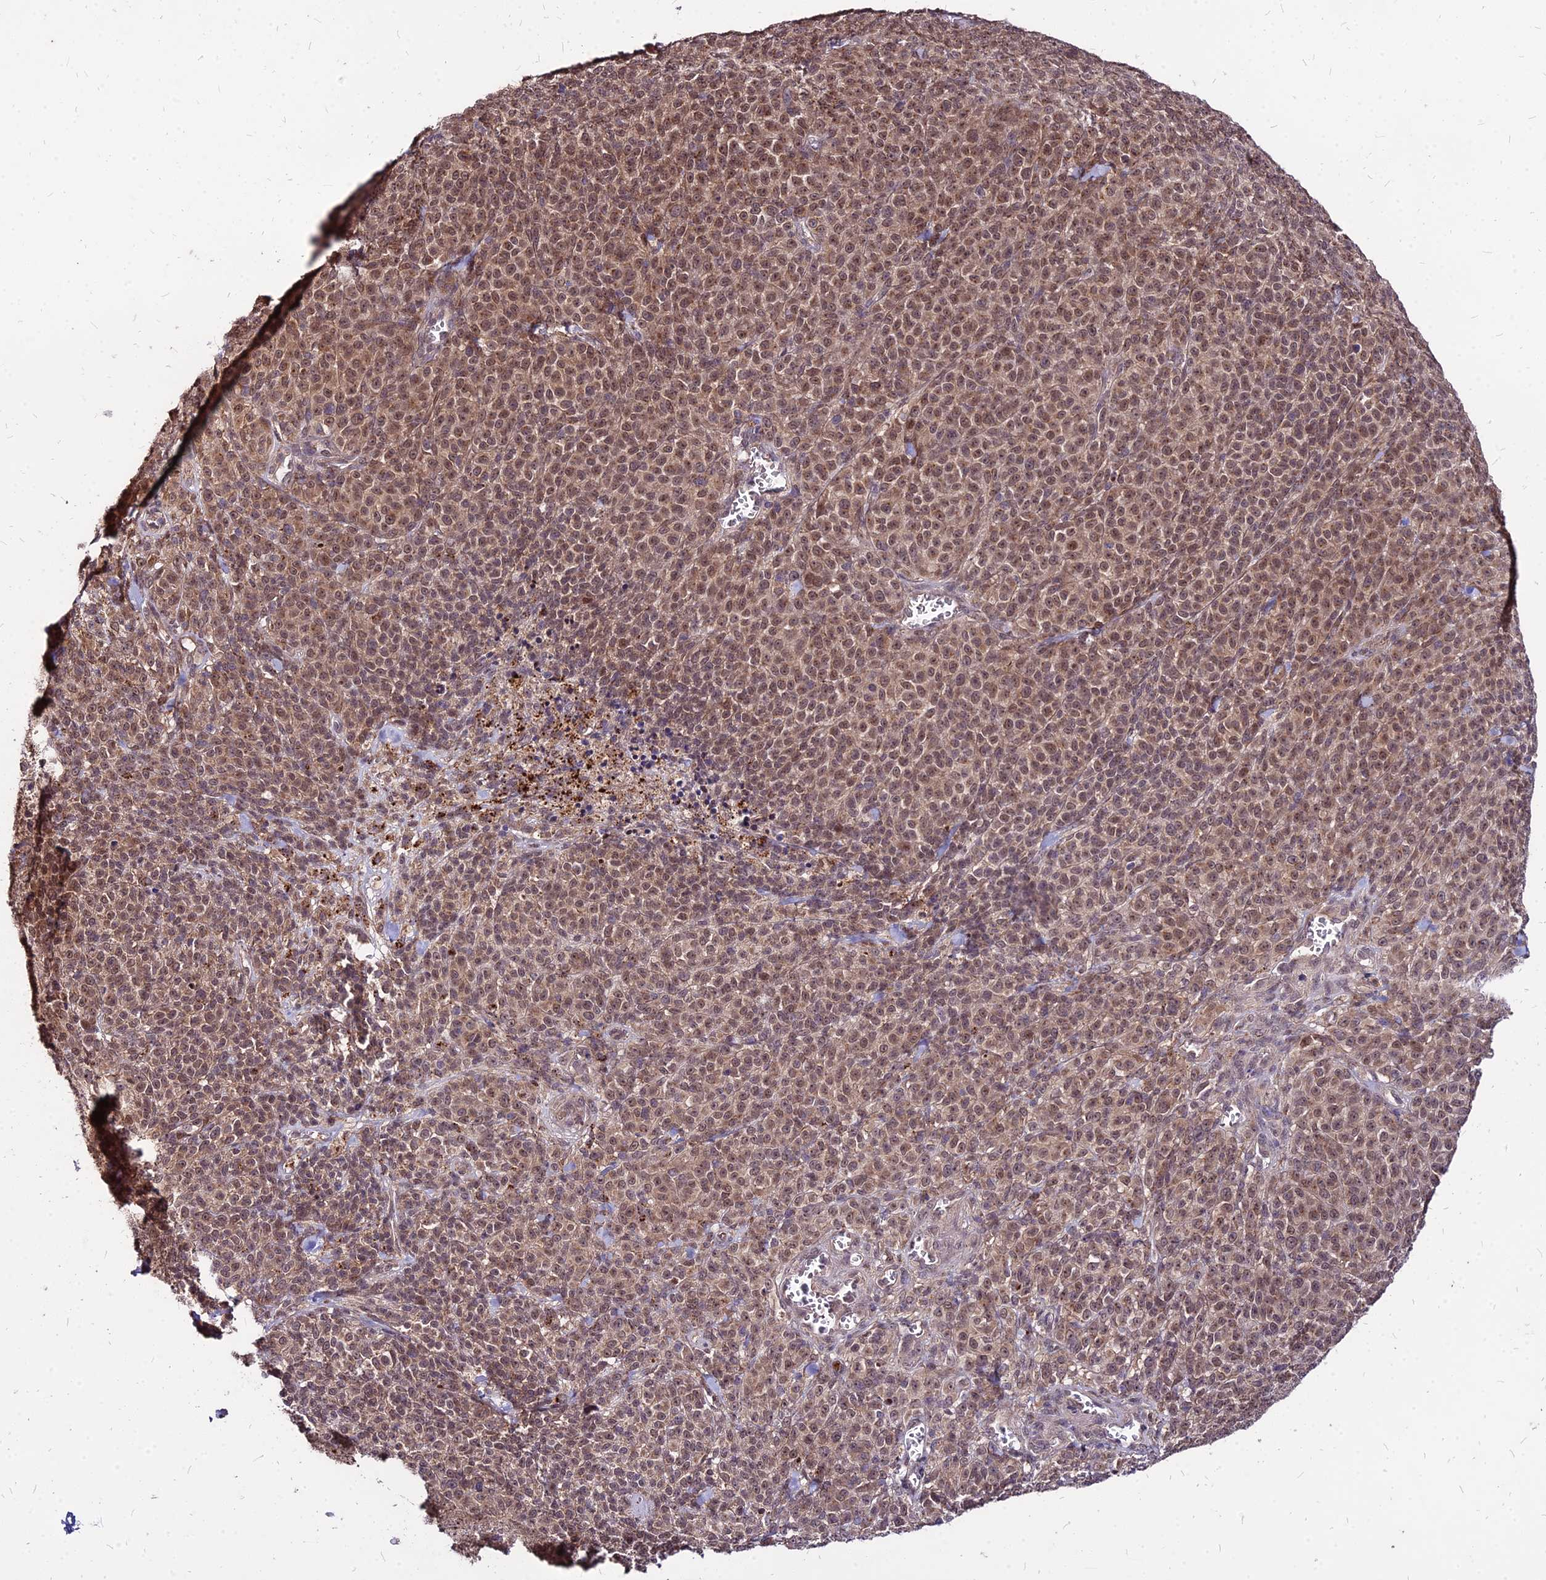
{"staining": {"intensity": "moderate", "quantity": ">75%", "location": "cytoplasmic/membranous,nuclear"}, "tissue": "melanoma", "cell_type": "Tumor cells", "image_type": "cancer", "snomed": [{"axis": "morphology", "description": "Normal tissue, NOS"}, {"axis": "morphology", "description": "Malignant melanoma, NOS"}, {"axis": "topography", "description": "Skin"}], "caption": "Protein expression by immunohistochemistry (IHC) exhibits moderate cytoplasmic/membranous and nuclear expression in approximately >75% of tumor cells in malignant melanoma.", "gene": "APBA3", "patient": {"sex": "female", "age": 34}}